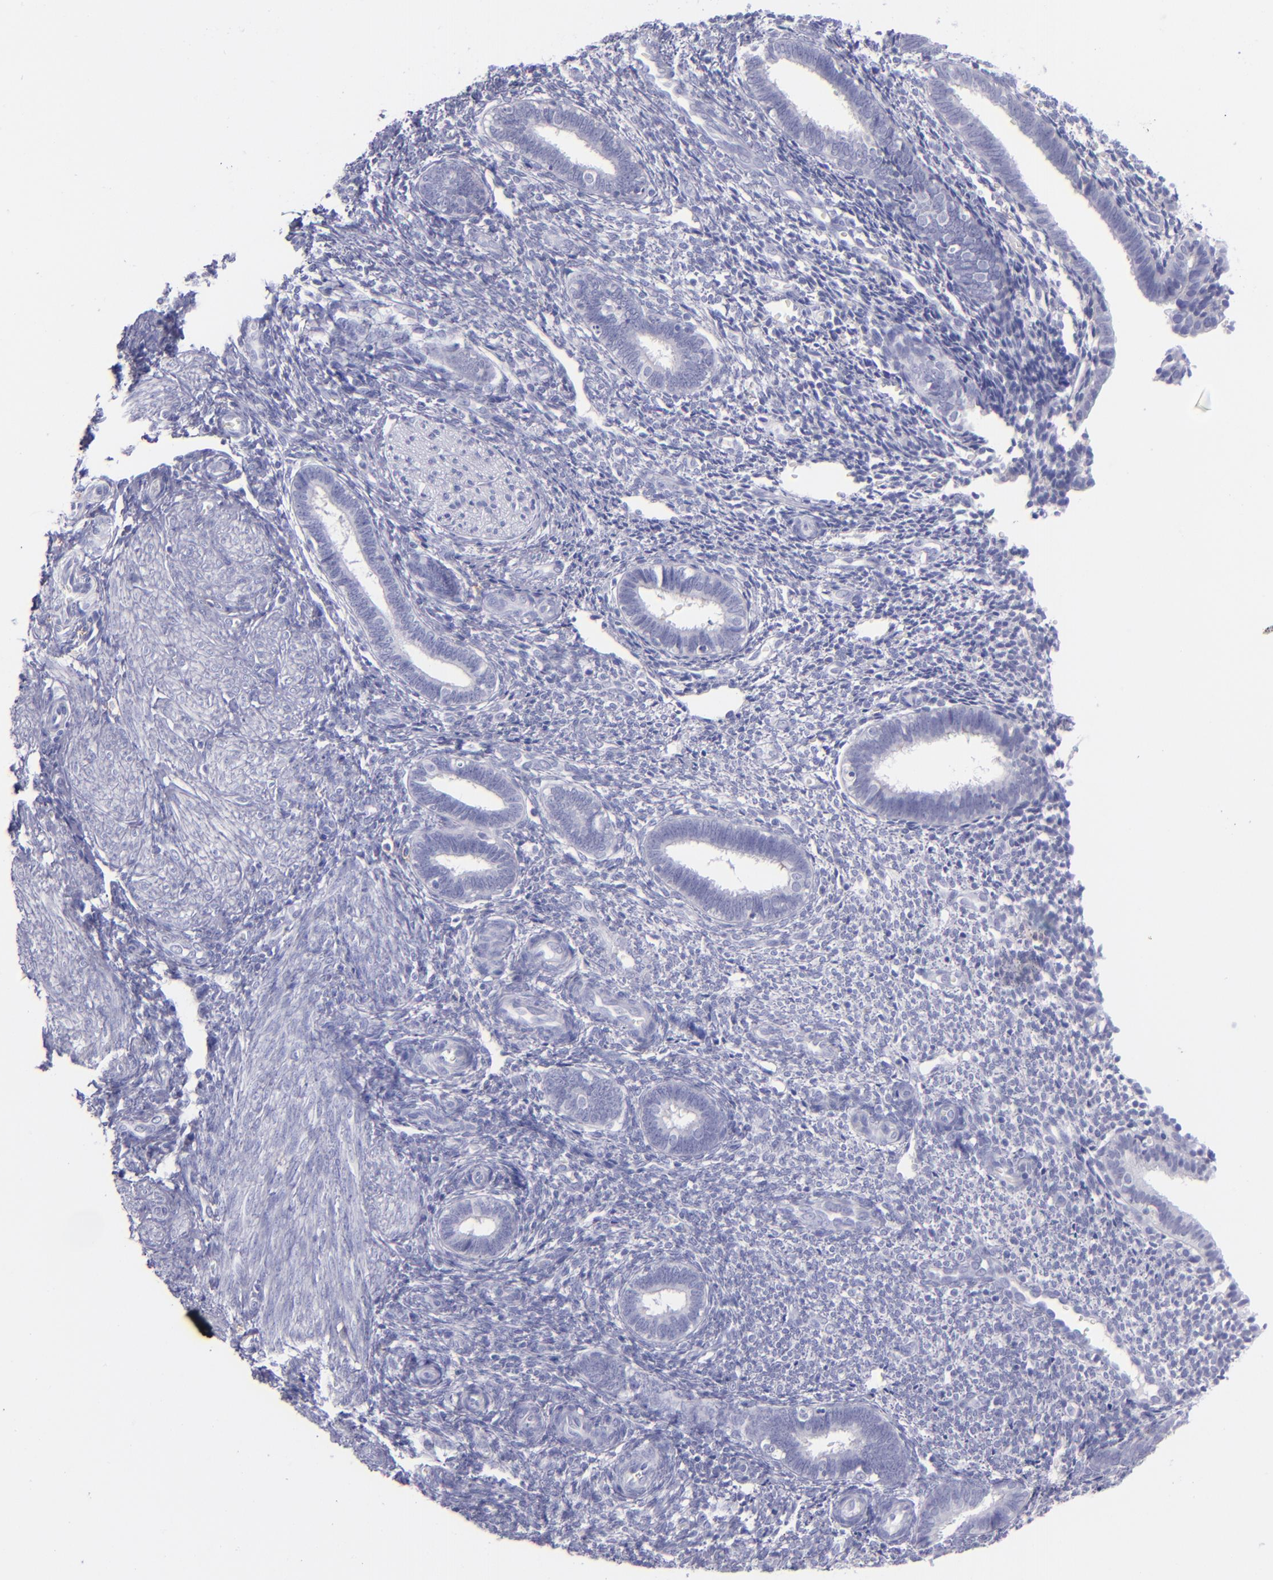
{"staining": {"intensity": "negative", "quantity": "none", "location": "none"}, "tissue": "endometrium", "cell_type": "Cells in endometrial stroma", "image_type": "normal", "snomed": [{"axis": "morphology", "description": "Normal tissue, NOS"}, {"axis": "topography", "description": "Endometrium"}], "caption": "An IHC image of benign endometrium is shown. There is no staining in cells in endometrial stroma of endometrium. (IHC, brightfield microscopy, high magnification).", "gene": "CD82", "patient": {"sex": "female", "age": 27}}